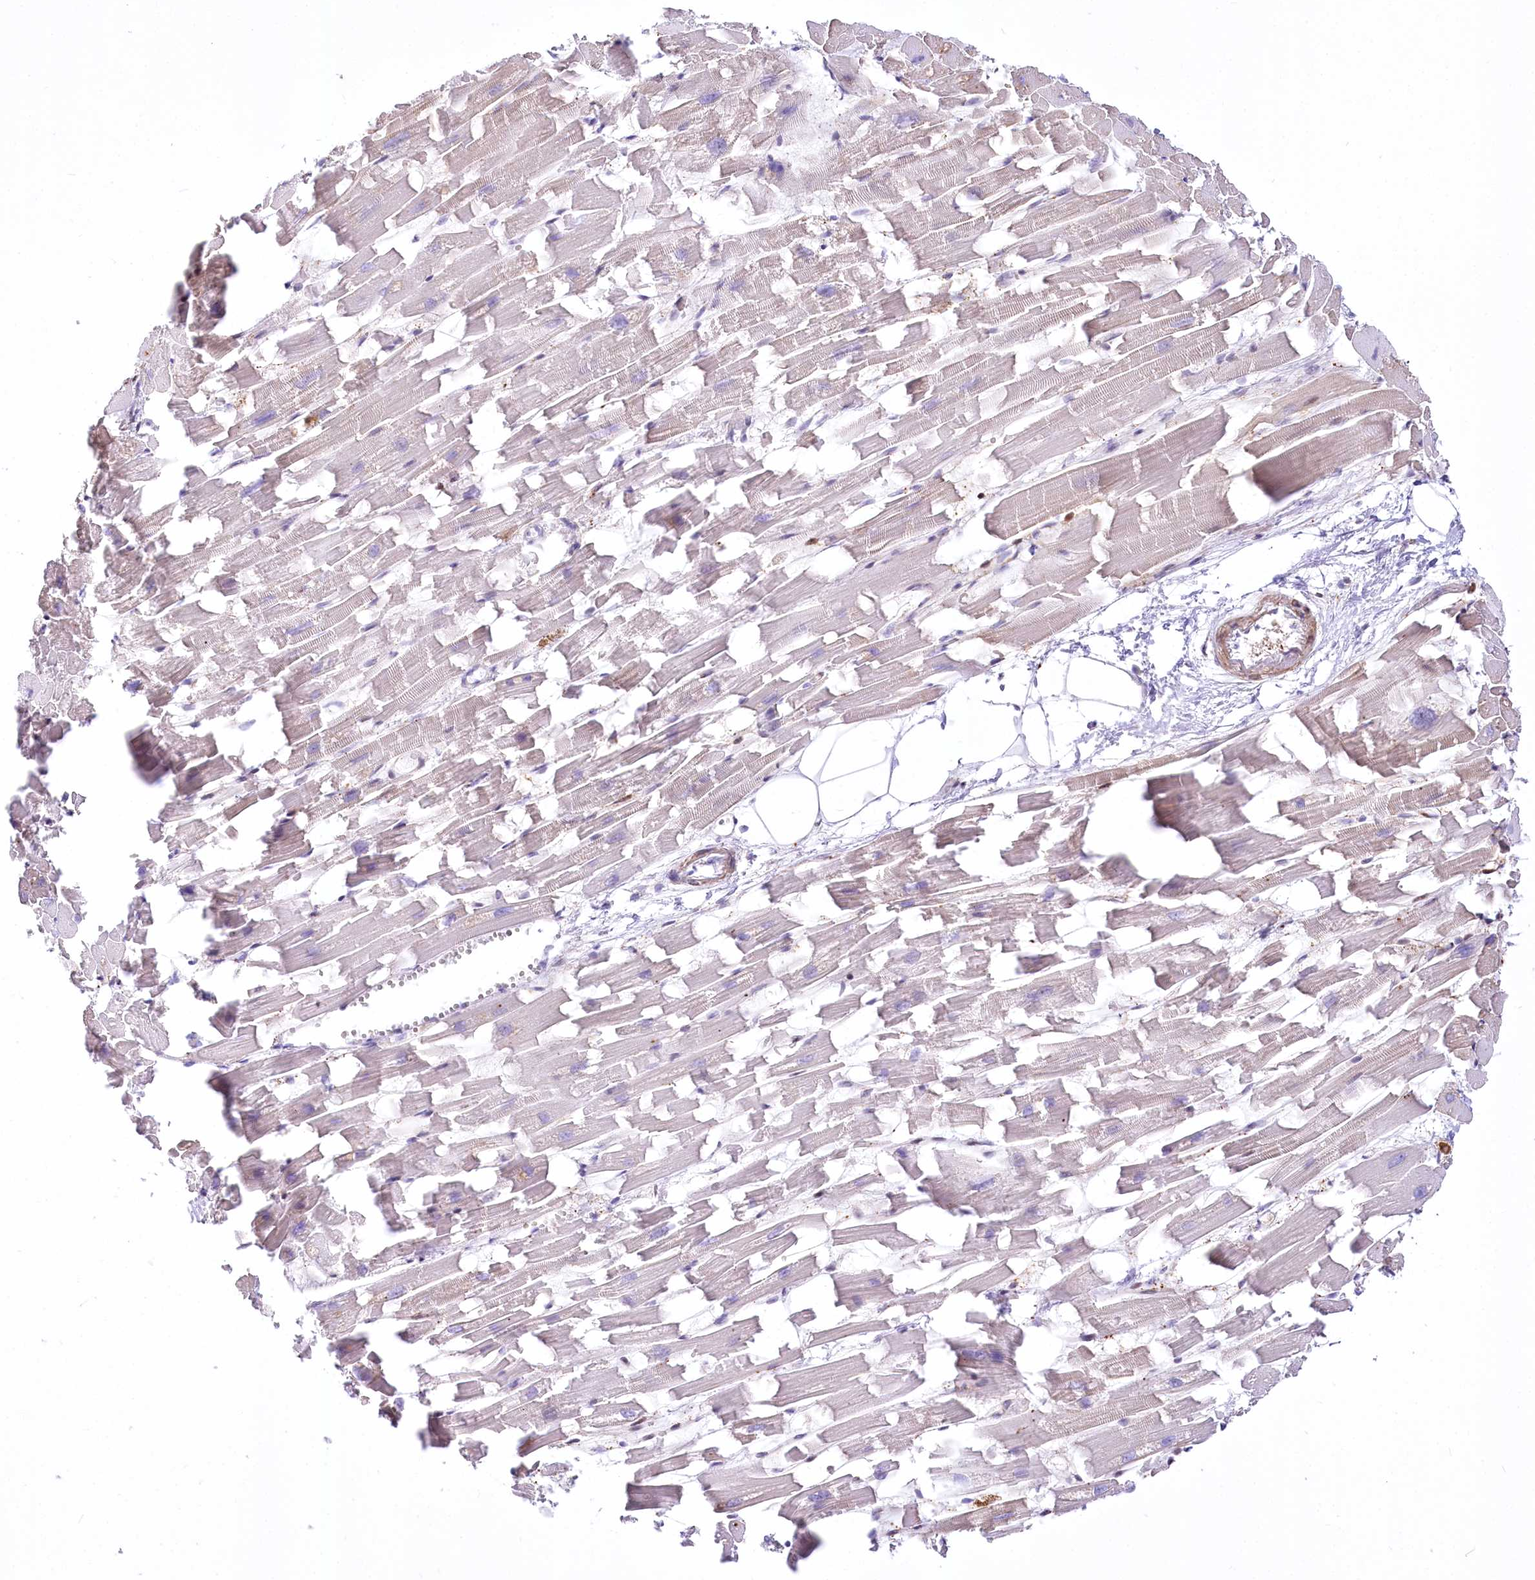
{"staining": {"intensity": "negative", "quantity": "none", "location": "none"}, "tissue": "heart muscle", "cell_type": "Cardiomyocytes", "image_type": "normal", "snomed": [{"axis": "morphology", "description": "Normal tissue, NOS"}, {"axis": "topography", "description": "Heart"}], "caption": "A high-resolution image shows IHC staining of unremarkable heart muscle, which reveals no significant staining in cardiomyocytes. (DAB (3,3'-diaminobenzidine) immunohistochemistry (IHC) with hematoxylin counter stain).", "gene": "PTMS", "patient": {"sex": "female", "age": 64}}